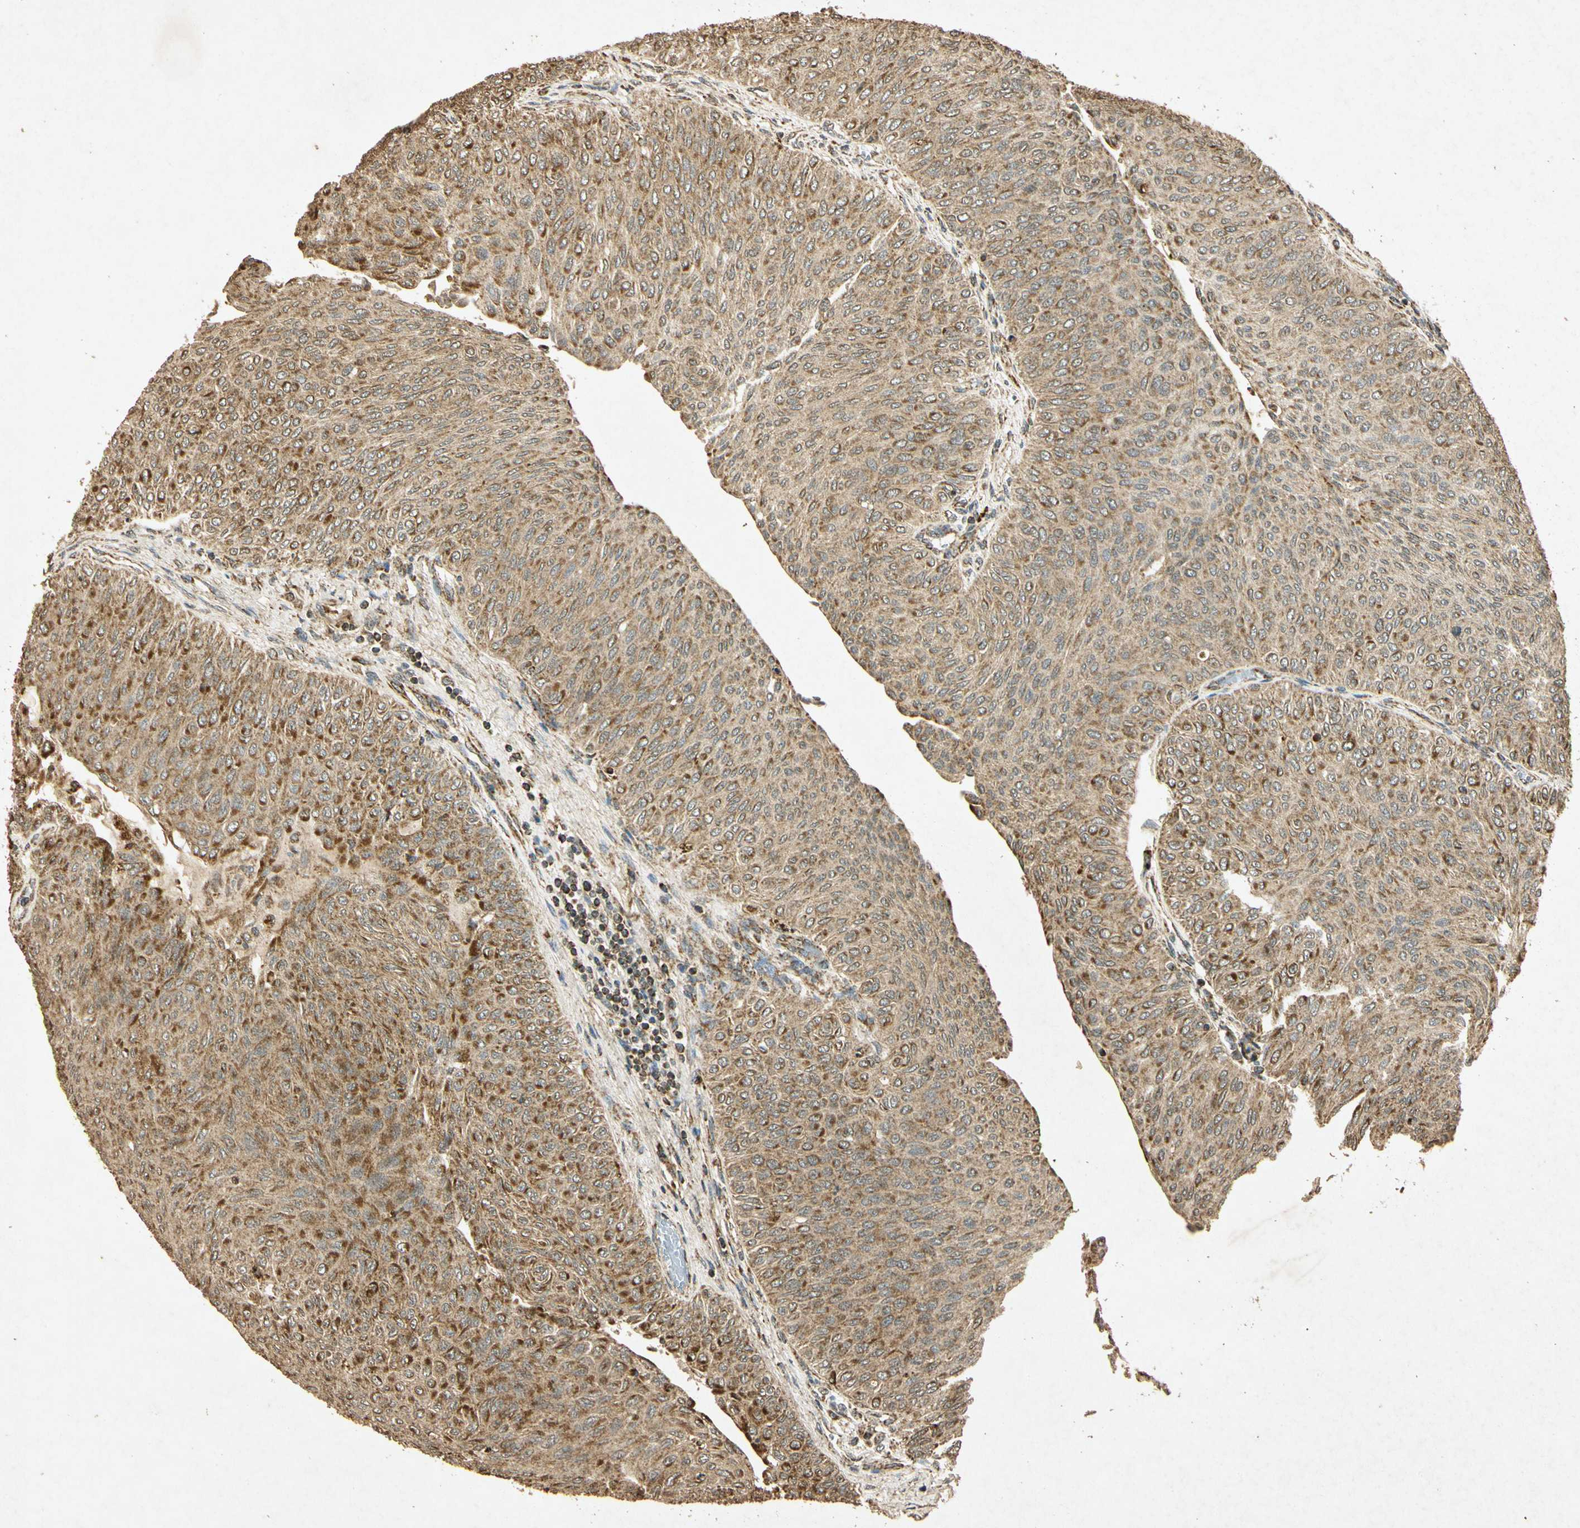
{"staining": {"intensity": "moderate", "quantity": ">75%", "location": "cytoplasmic/membranous"}, "tissue": "urothelial cancer", "cell_type": "Tumor cells", "image_type": "cancer", "snomed": [{"axis": "morphology", "description": "Urothelial carcinoma, Low grade"}, {"axis": "topography", "description": "Urinary bladder"}], "caption": "Protein positivity by immunohistochemistry (IHC) demonstrates moderate cytoplasmic/membranous expression in approximately >75% of tumor cells in urothelial cancer.", "gene": "PRDX3", "patient": {"sex": "male", "age": 78}}